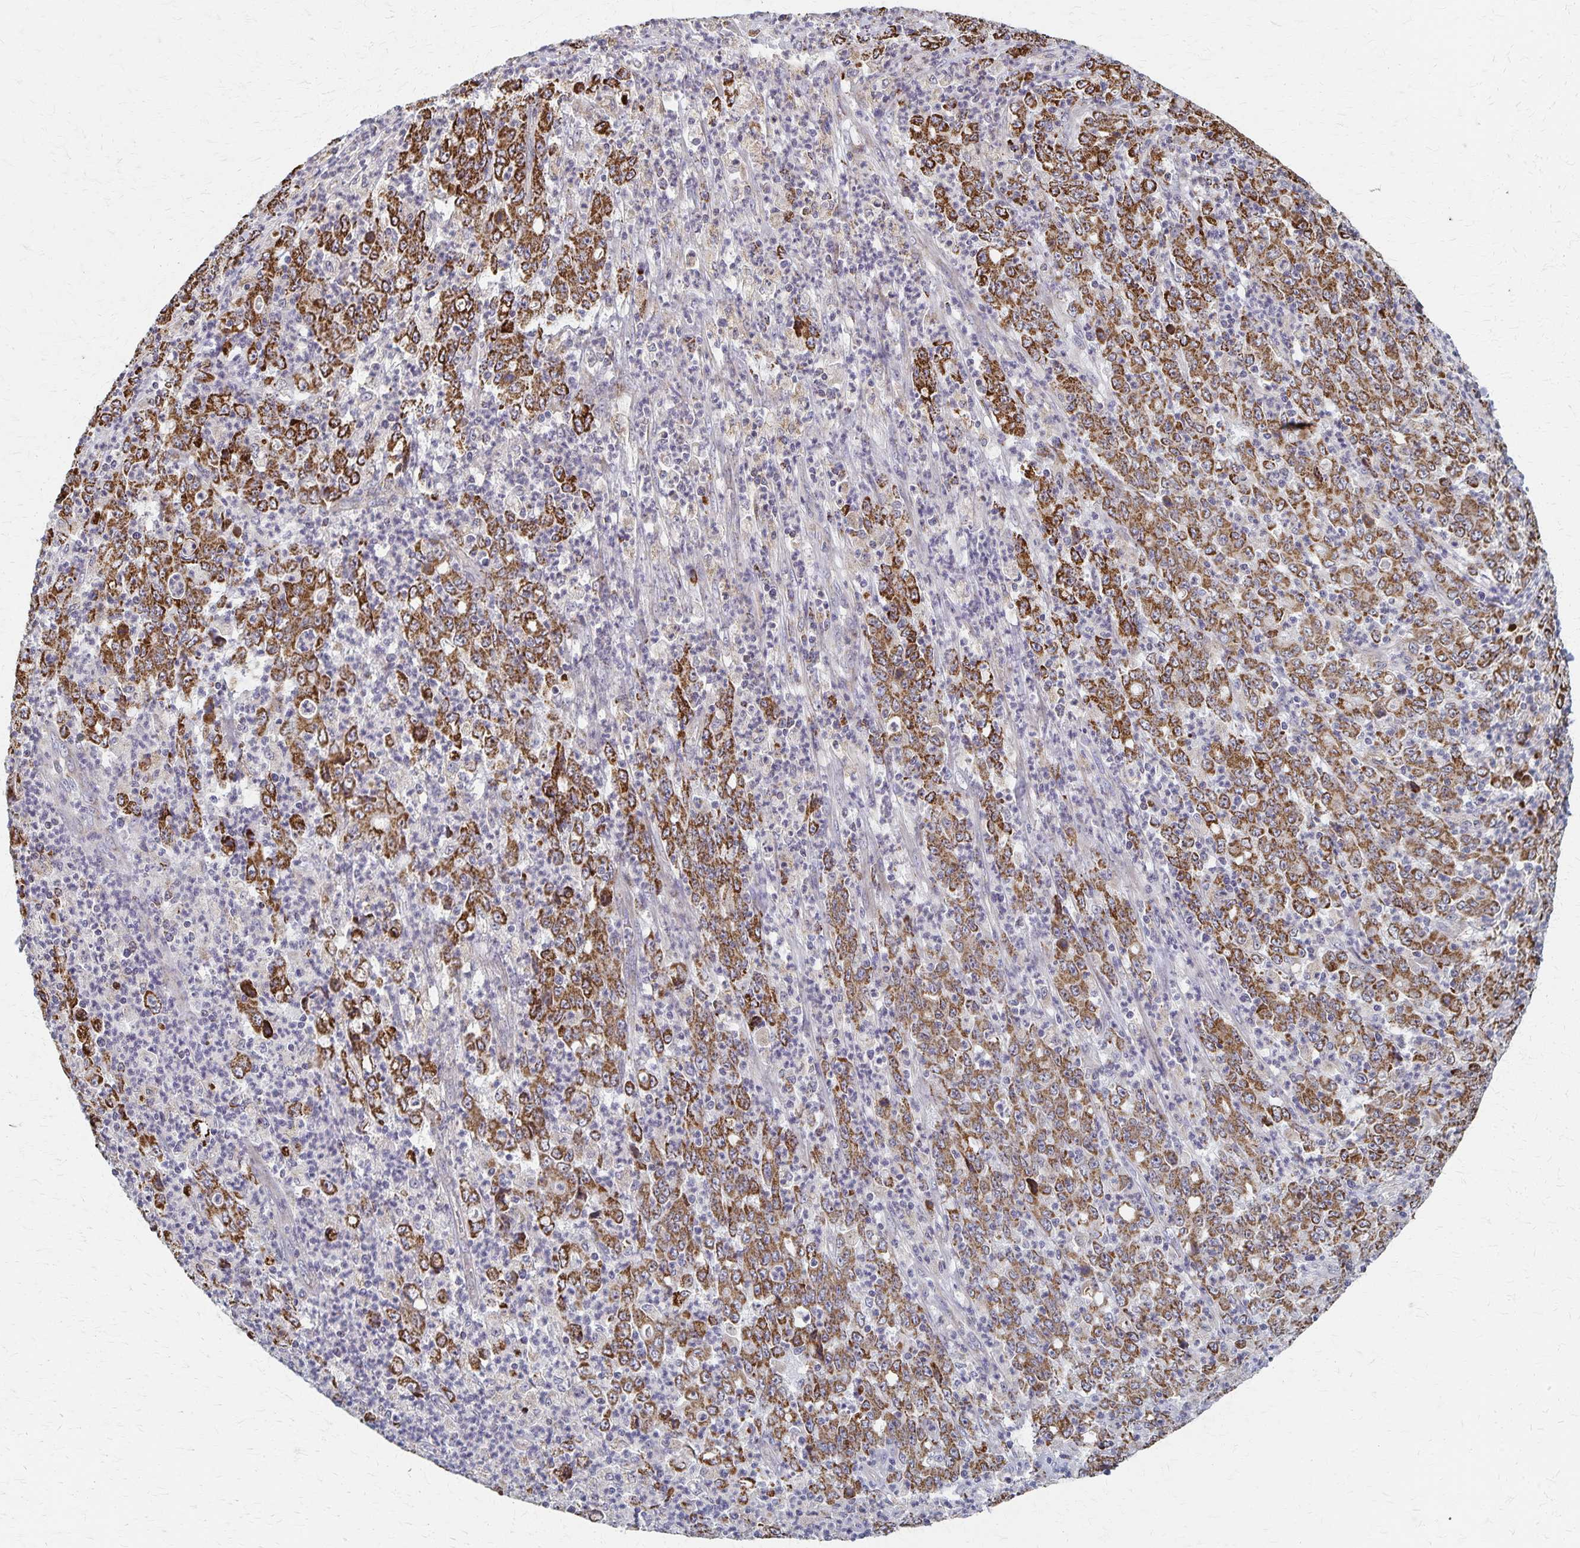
{"staining": {"intensity": "strong", "quantity": ">75%", "location": "cytoplasmic/membranous"}, "tissue": "stomach cancer", "cell_type": "Tumor cells", "image_type": "cancer", "snomed": [{"axis": "morphology", "description": "Adenocarcinoma, NOS"}, {"axis": "topography", "description": "Stomach, lower"}], "caption": "DAB immunohistochemical staining of human stomach adenocarcinoma shows strong cytoplasmic/membranous protein positivity in approximately >75% of tumor cells.", "gene": "DYRK4", "patient": {"sex": "female", "age": 71}}